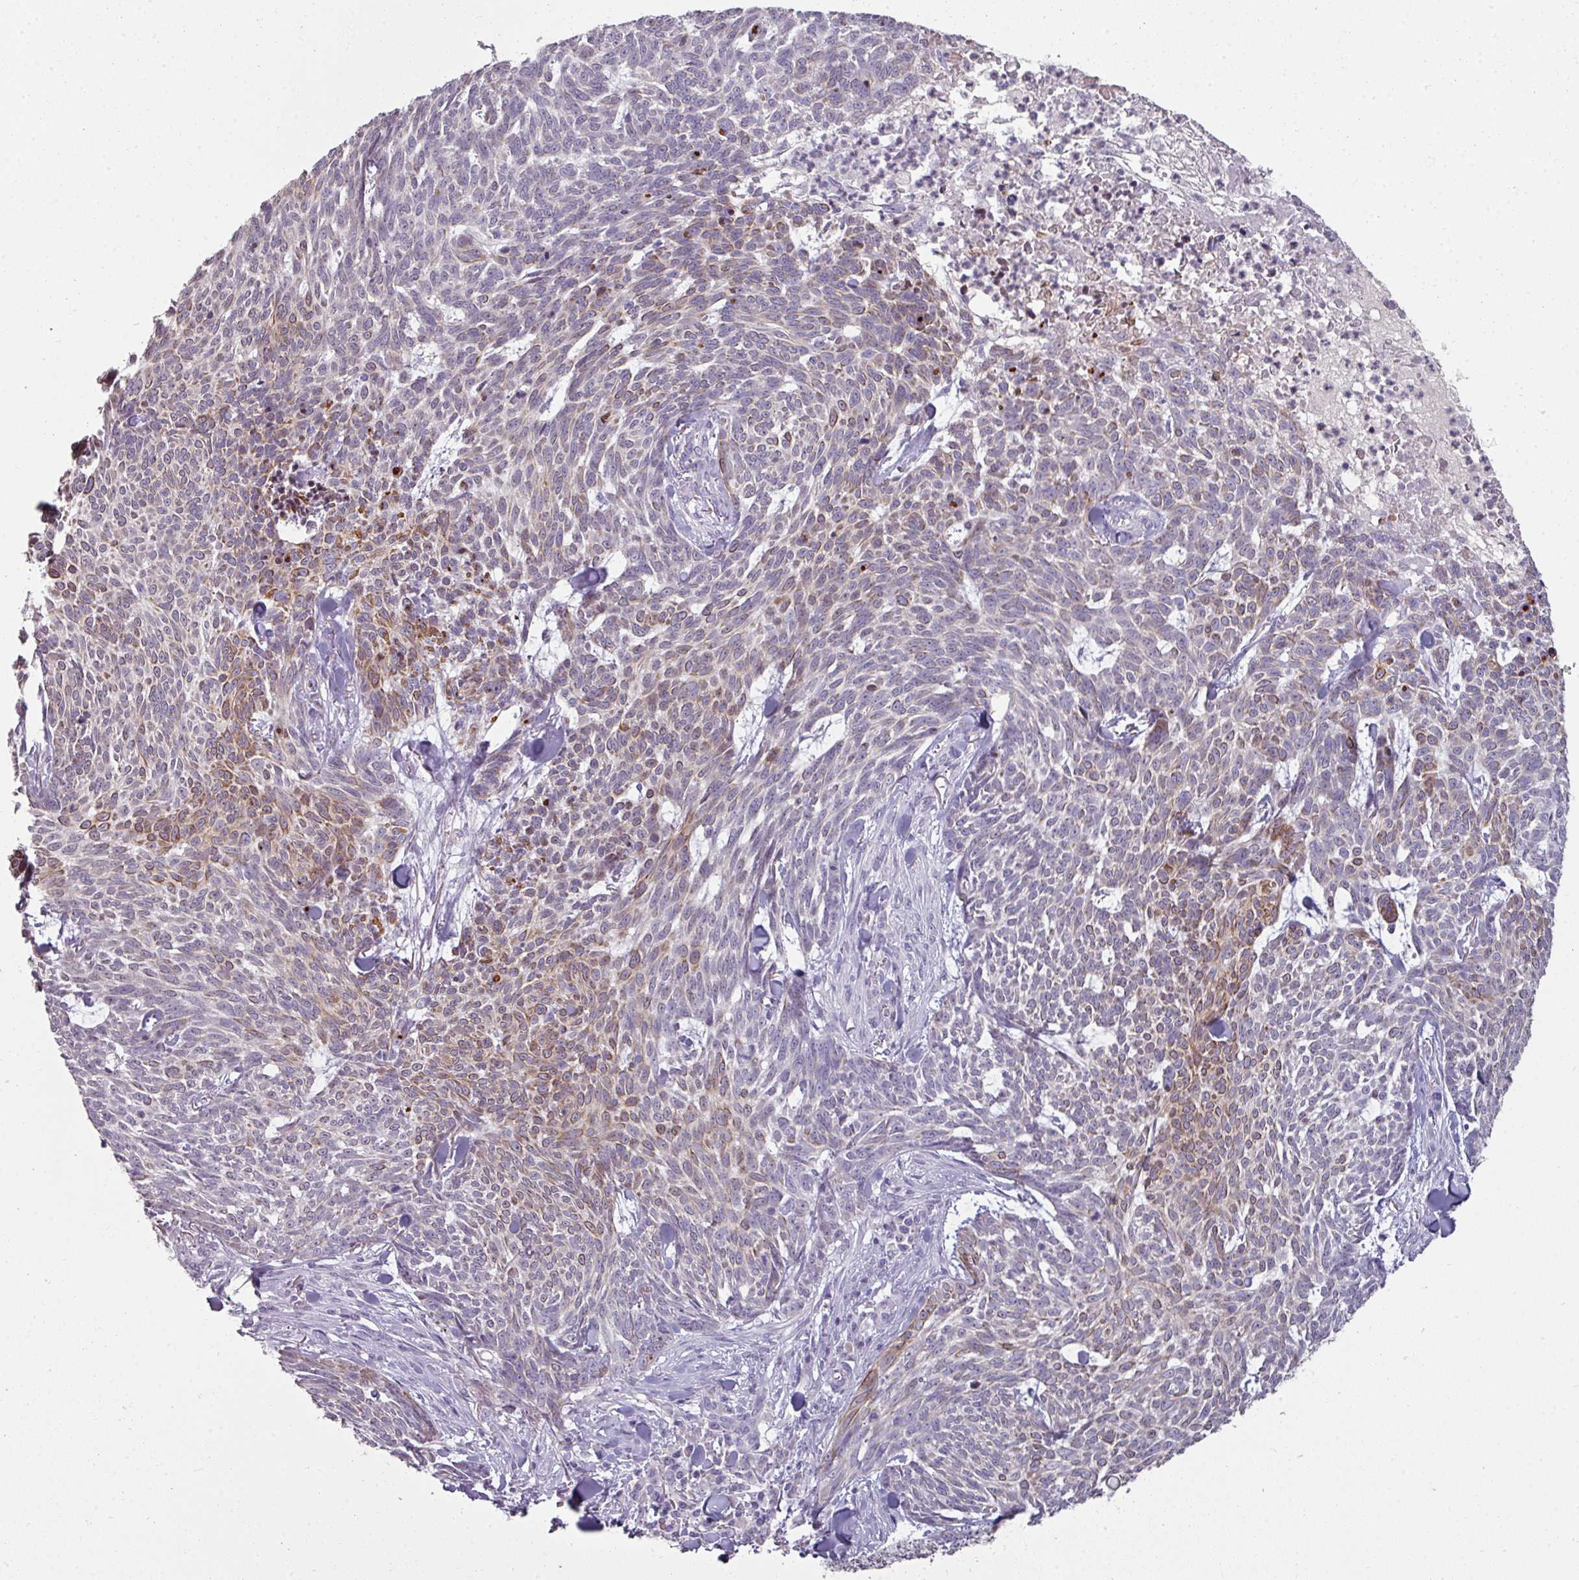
{"staining": {"intensity": "moderate", "quantity": "<25%", "location": "cytoplasmic/membranous"}, "tissue": "skin cancer", "cell_type": "Tumor cells", "image_type": "cancer", "snomed": [{"axis": "morphology", "description": "Basal cell carcinoma"}, {"axis": "topography", "description": "Skin"}], "caption": "High-magnification brightfield microscopy of basal cell carcinoma (skin) stained with DAB (brown) and counterstained with hematoxylin (blue). tumor cells exhibit moderate cytoplasmic/membranous positivity is seen in about<25% of cells.", "gene": "GTF2H3", "patient": {"sex": "female", "age": 93}}